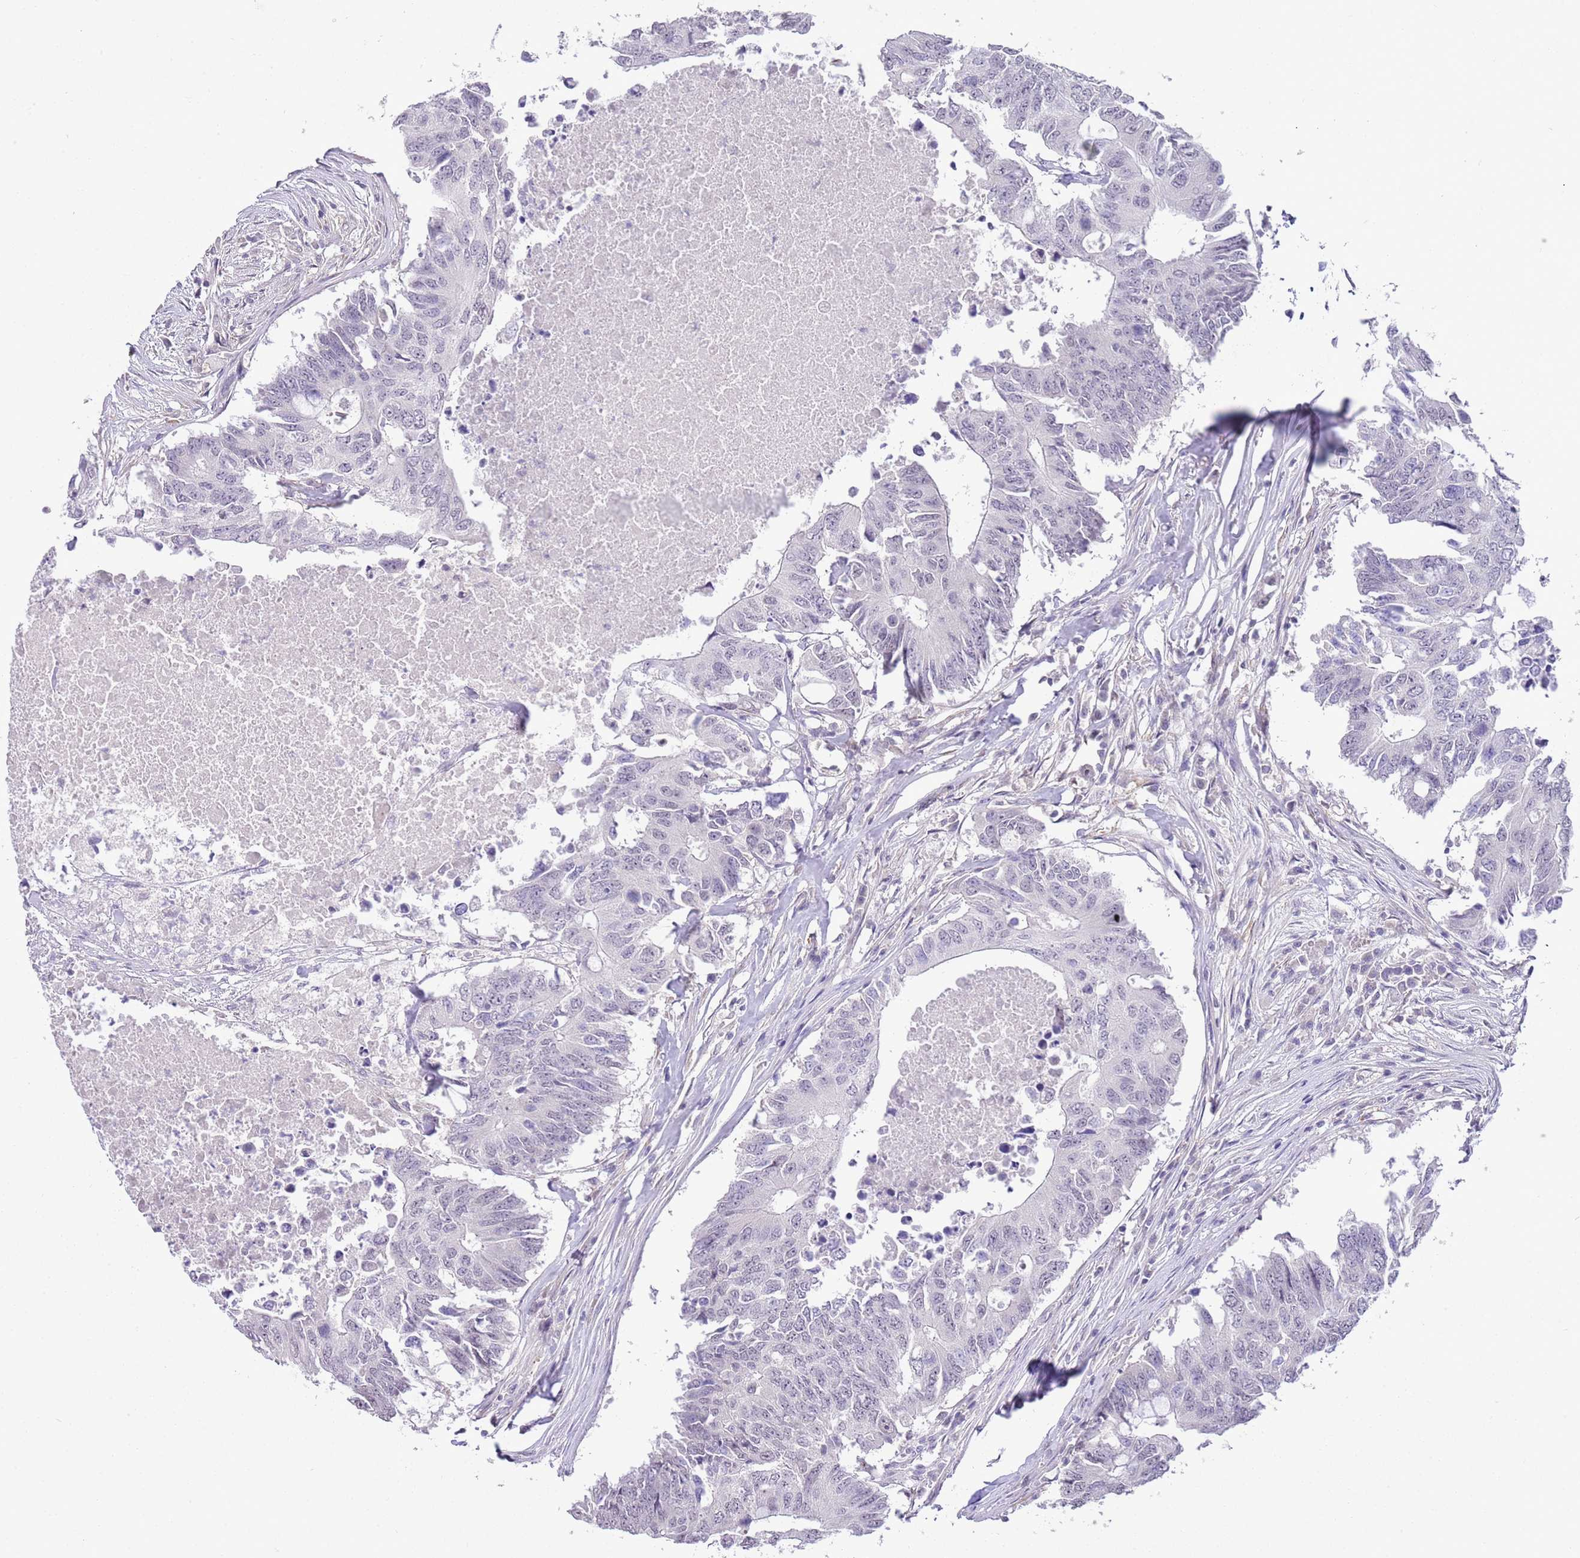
{"staining": {"intensity": "negative", "quantity": "none", "location": "none"}, "tissue": "colorectal cancer", "cell_type": "Tumor cells", "image_type": "cancer", "snomed": [{"axis": "morphology", "description": "Adenocarcinoma, NOS"}, {"axis": "topography", "description": "Colon"}], "caption": "IHC image of neoplastic tissue: adenocarcinoma (colorectal) stained with DAB (3,3'-diaminobenzidine) displays no significant protein positivity in tumor cells.", "gene": "MIDN", "patient": {"sex": "male", "age": 71}}